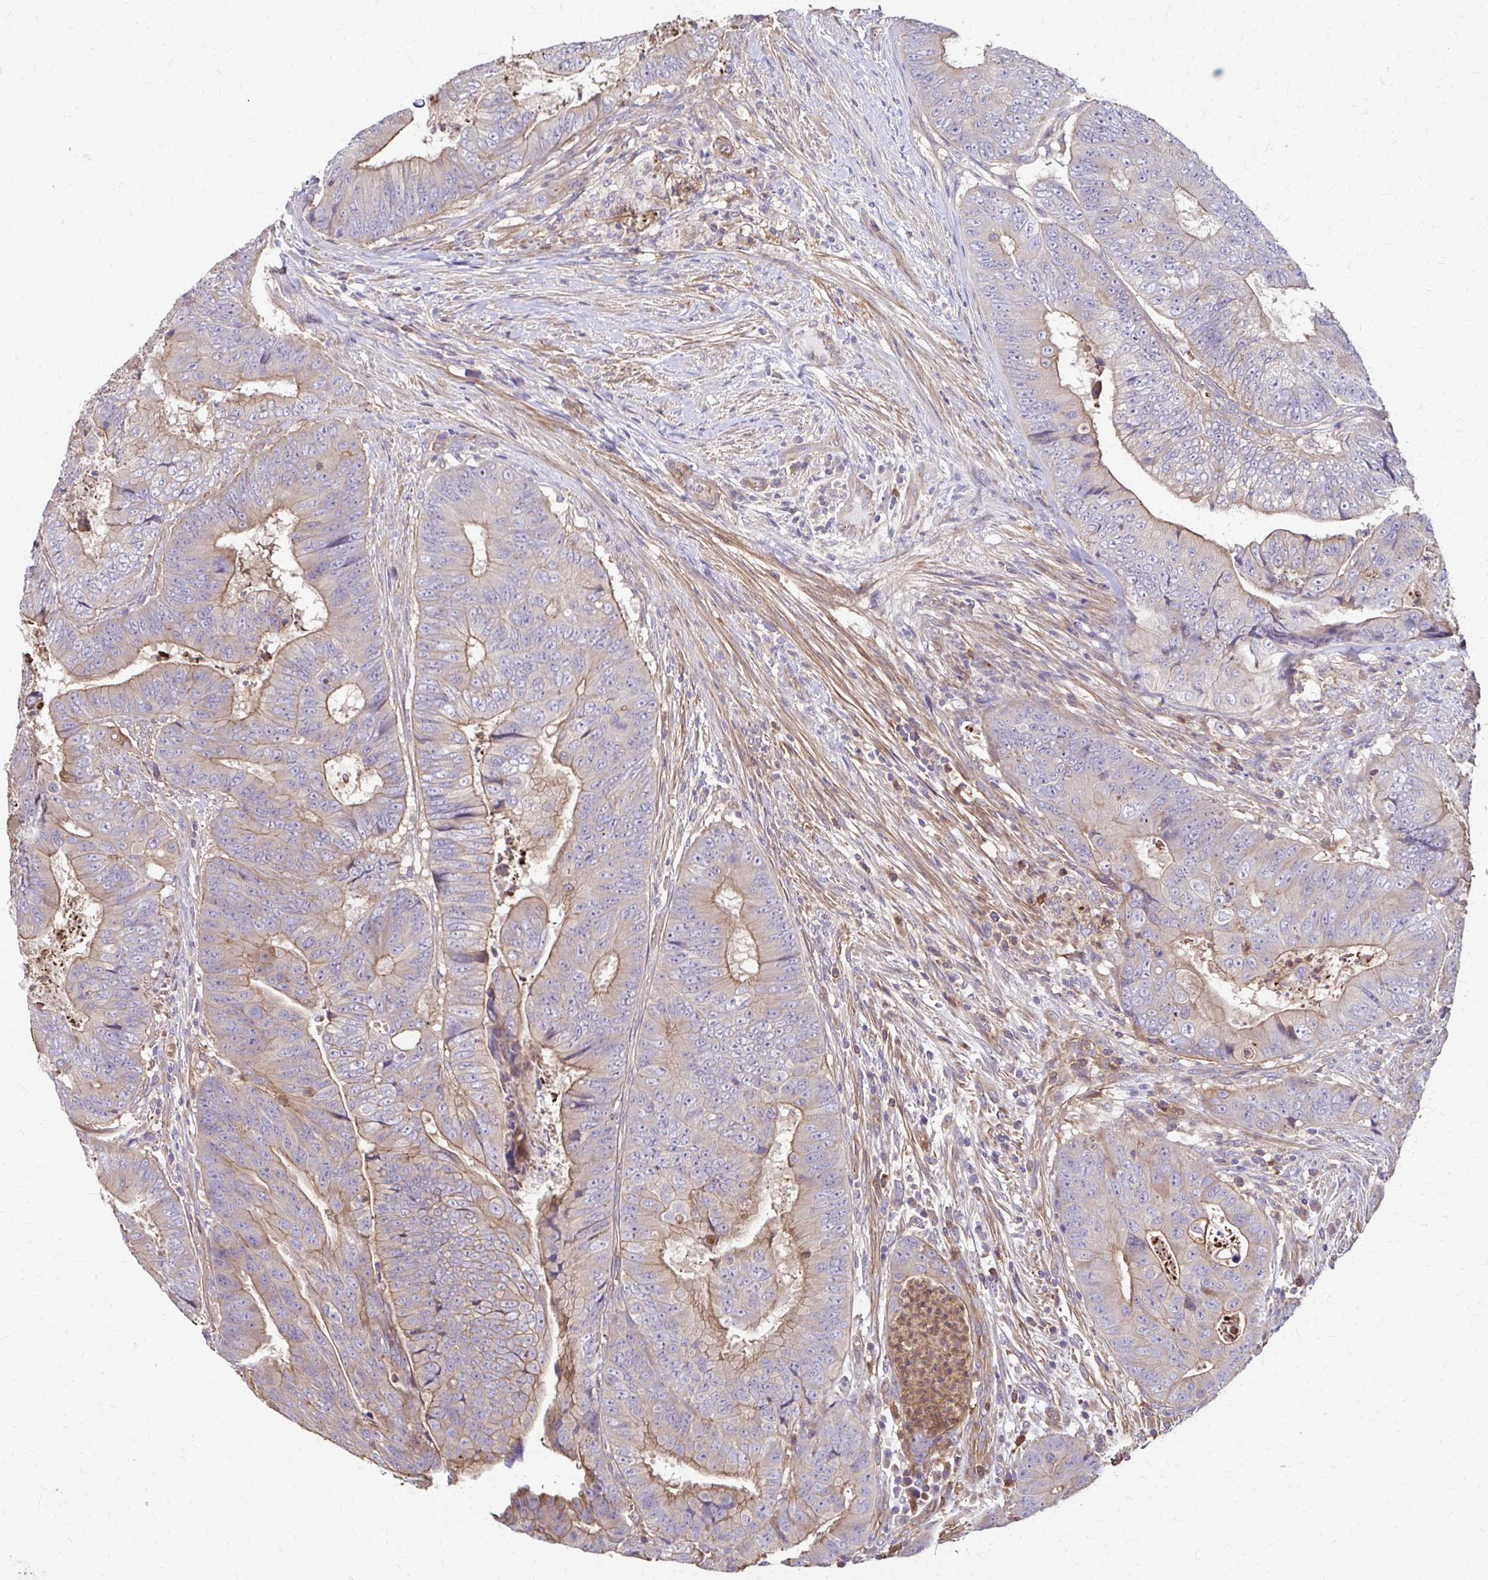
{"staining": {"intensity": "weak", "quantity": "25%-75%", "location": "cytoplasmic/membranous"}, "tissue": "colorectal cancer", "cell_type": "Tumor cells", "image_type": "cancer", "snomed": [{"axis": "morphology", "description": "Adenocarcinoma, NOS"}, {"axis": "topography", "description": "Colon"}], "caption": "Immunohistochemical staining of adenocarcinoma (colorectal) displays weak cytoplasmic/membranous protein positivity in approximately 25%-75% of tumor cells.", "gene": "DSP", "patient": {"sex": "female", "age": 48}}